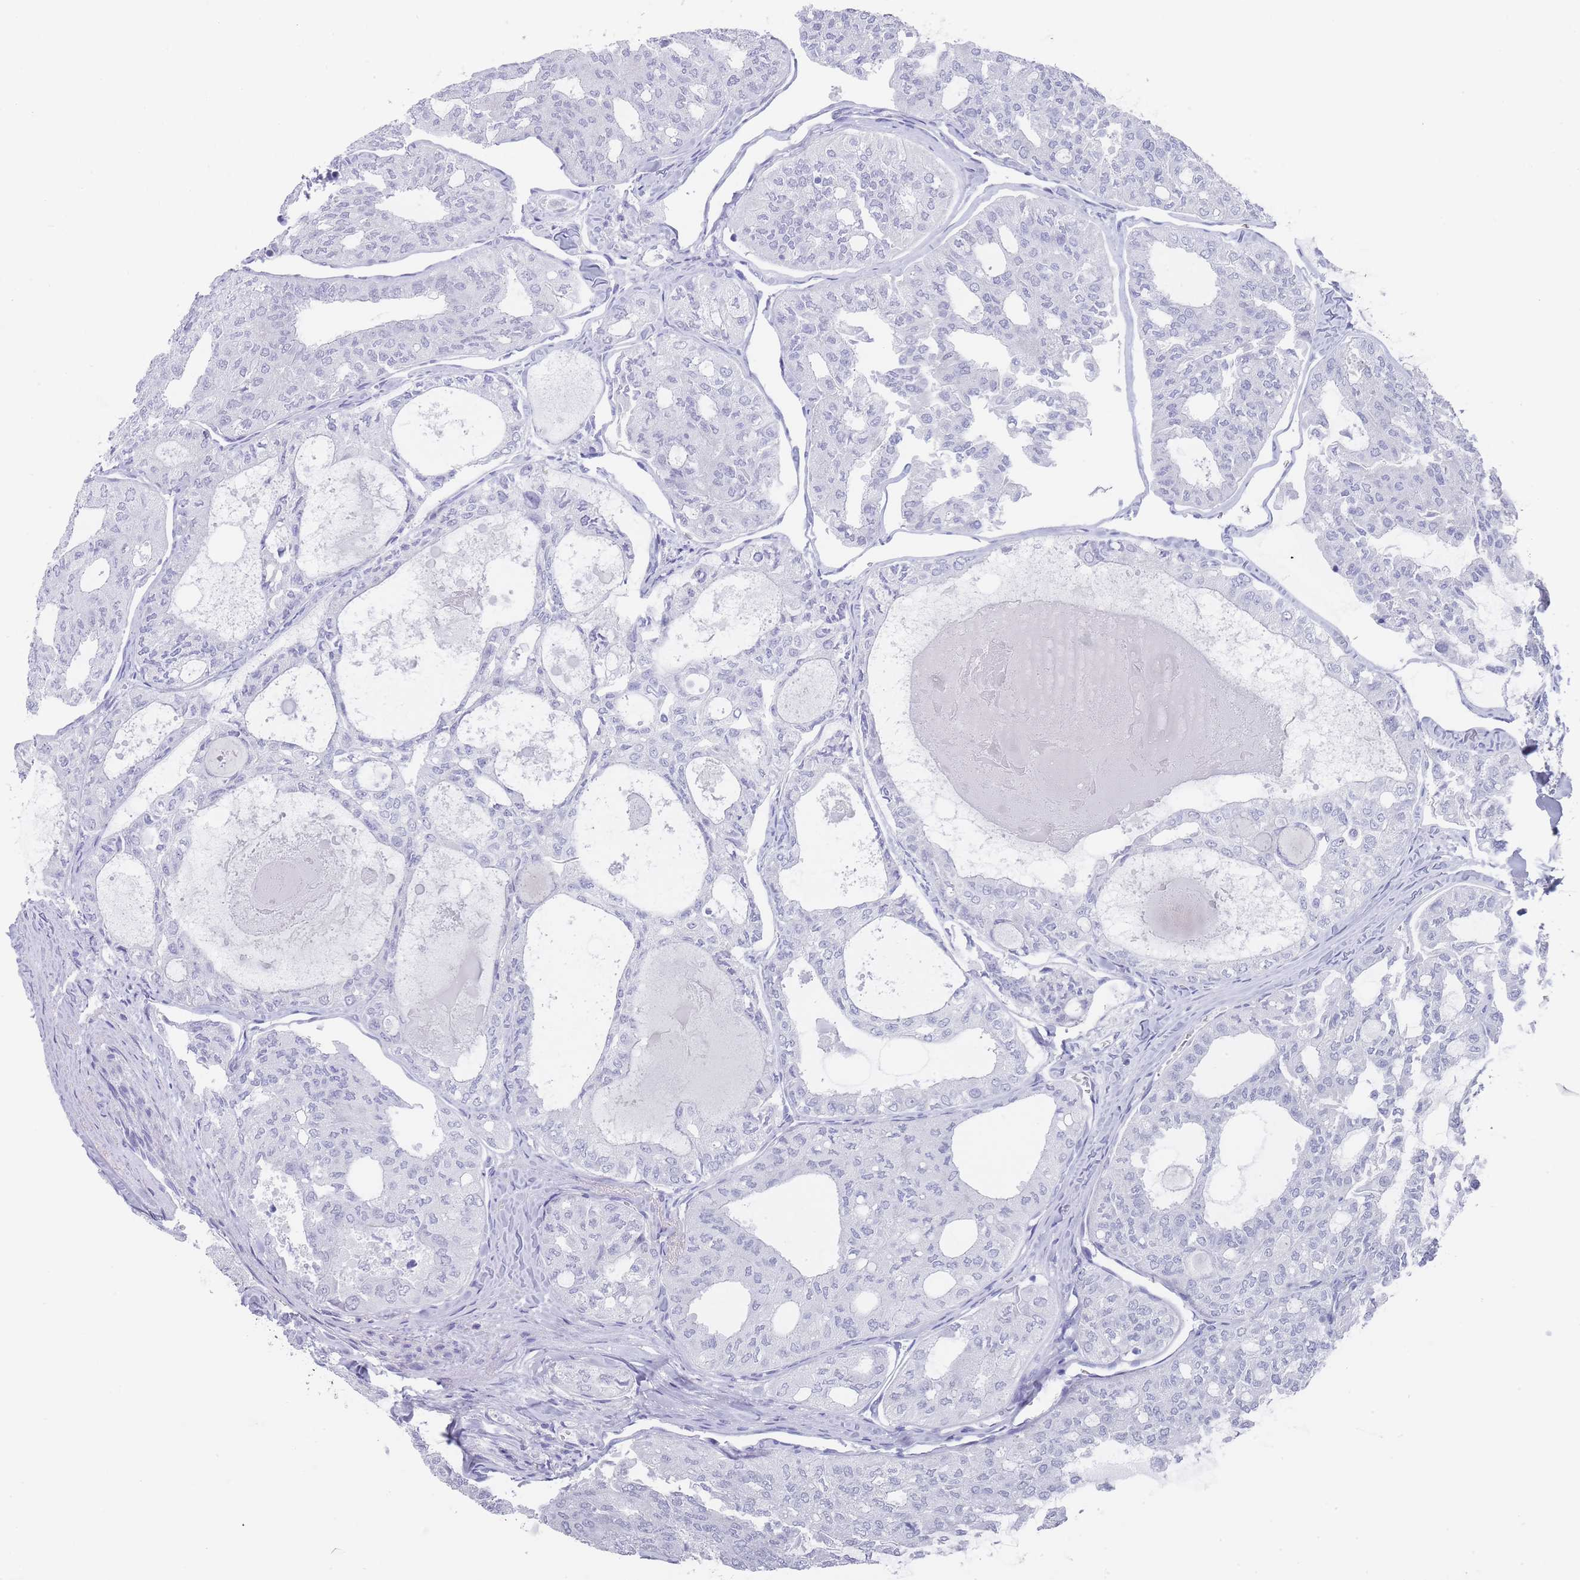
{"staining": {"intensity": "negative", "quantity": "none", "location": "none"}, "tissue": "thyroid cancer", "cell_type": "Tumor cells", "image_type": "cancer", "snomed": [{"axis": "morphology", "description": "Follicular adenoma carcinoma, NOS"}, {"axis": "topography", "description": "Thyroid gland"}], "caption": "IHC of thyroid follicular adenoma carcinoma reveals no expression in tumor cells. (DAB (3,3'-diaminobenzidine) immunohistochemistry (IHC) with hematoxylin counter stain).", "gene": "RAB2B", "patient": {"sex": "male", "age": 75}}